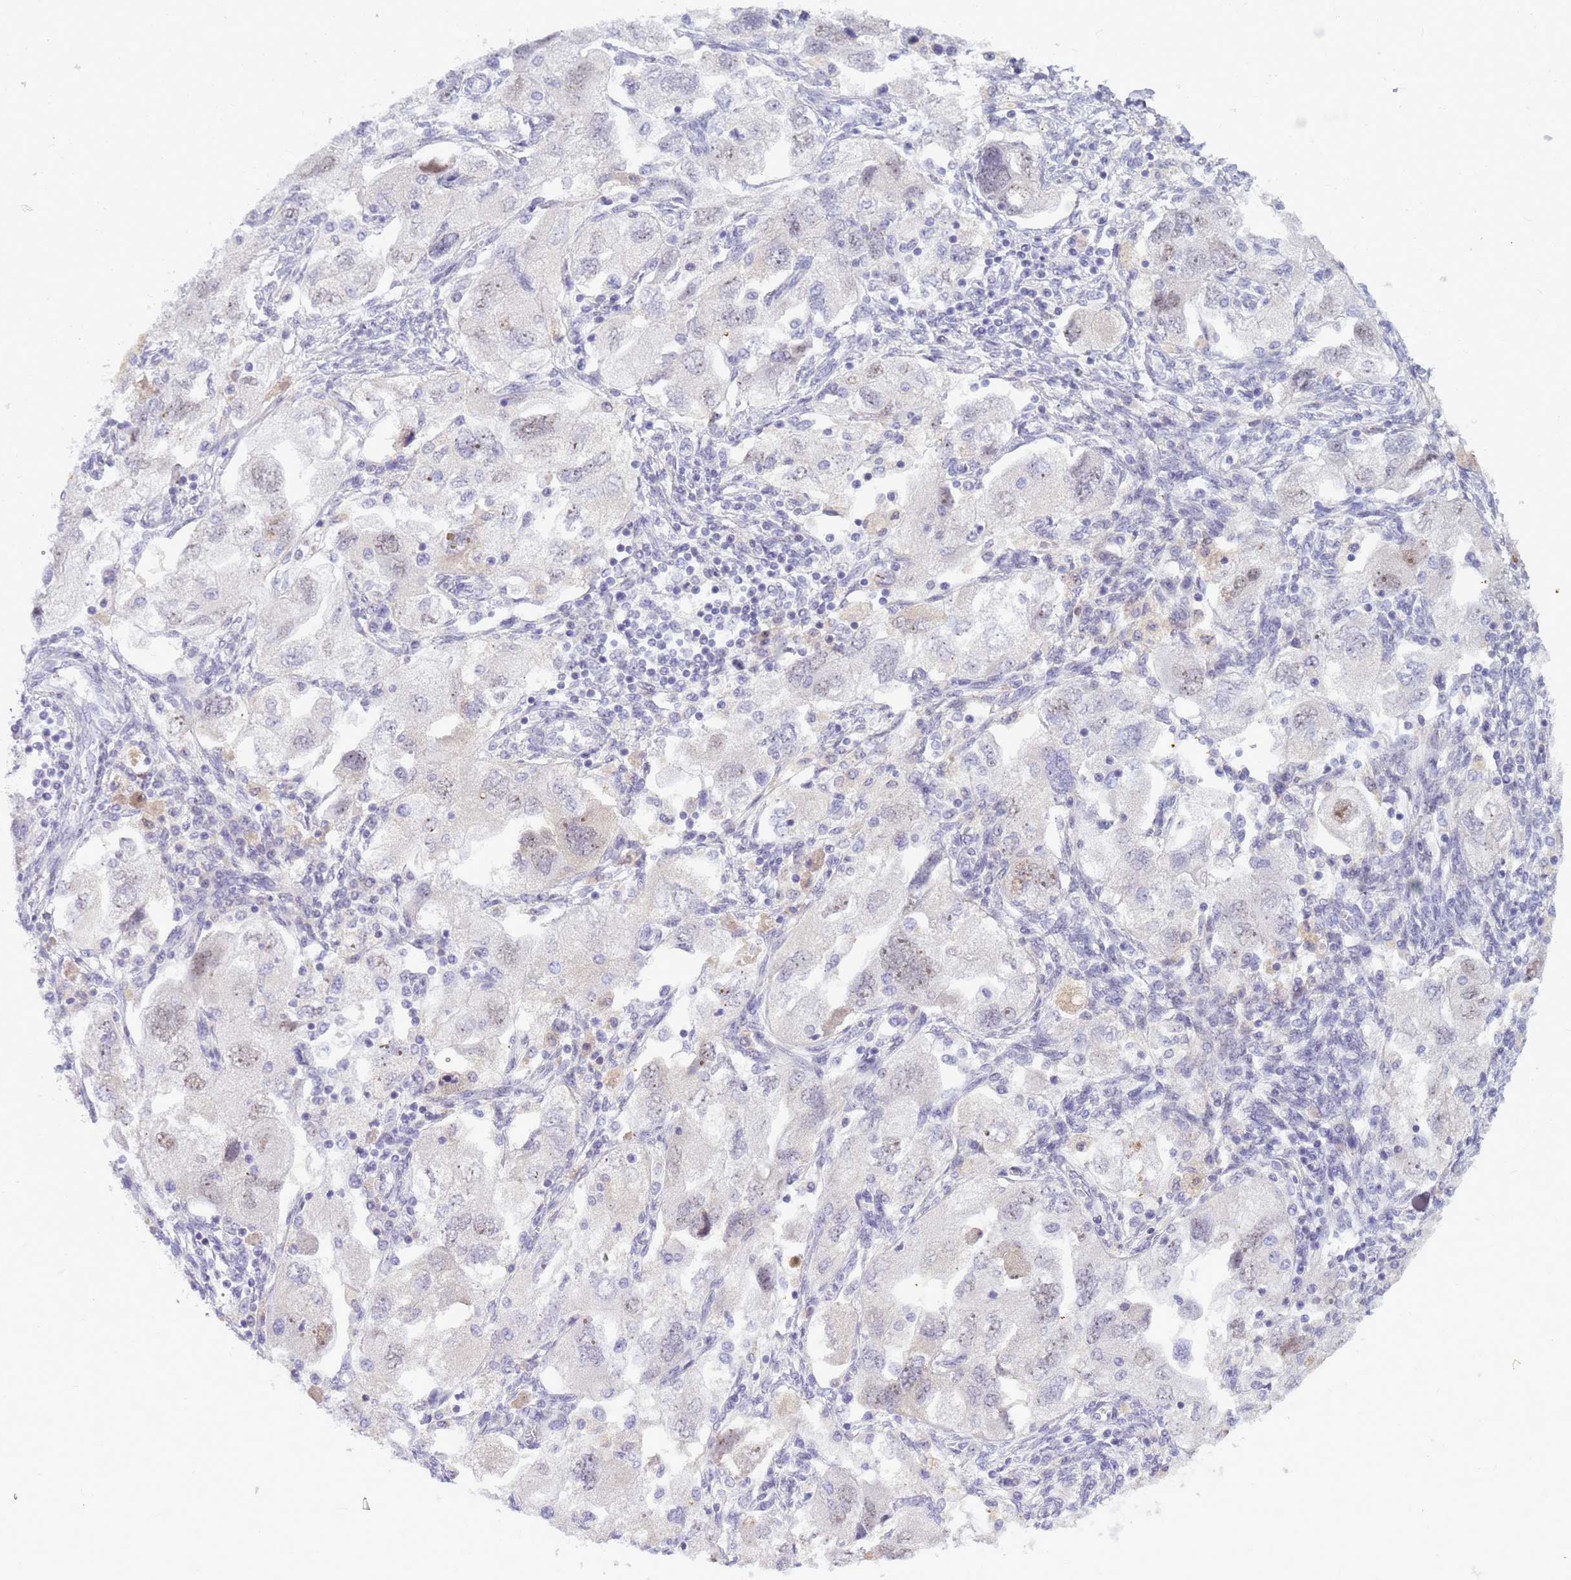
{"staining": {"intensity": "weak", "quantity": "<25%", "location": "nuclear"}, "tissue": "ovarian cancer", "cell_type": "Tumor cells", "image_type": "cancer", "snomed": [{"axis": "morphology", "description": "Carcinoma, NOS"}, {"axis": "morphology", "description": "Cystadenocarcinoma, serous, NOS"}, {"axis": "topography", "description": "Ovary"}], "caption": "Human ovarian carcinoma stained for a protein using immunohistochemistry reveals no expression in tumor cells.", "gene": "DMRTC2", "patient": {"sex": "female", "age": 69}}